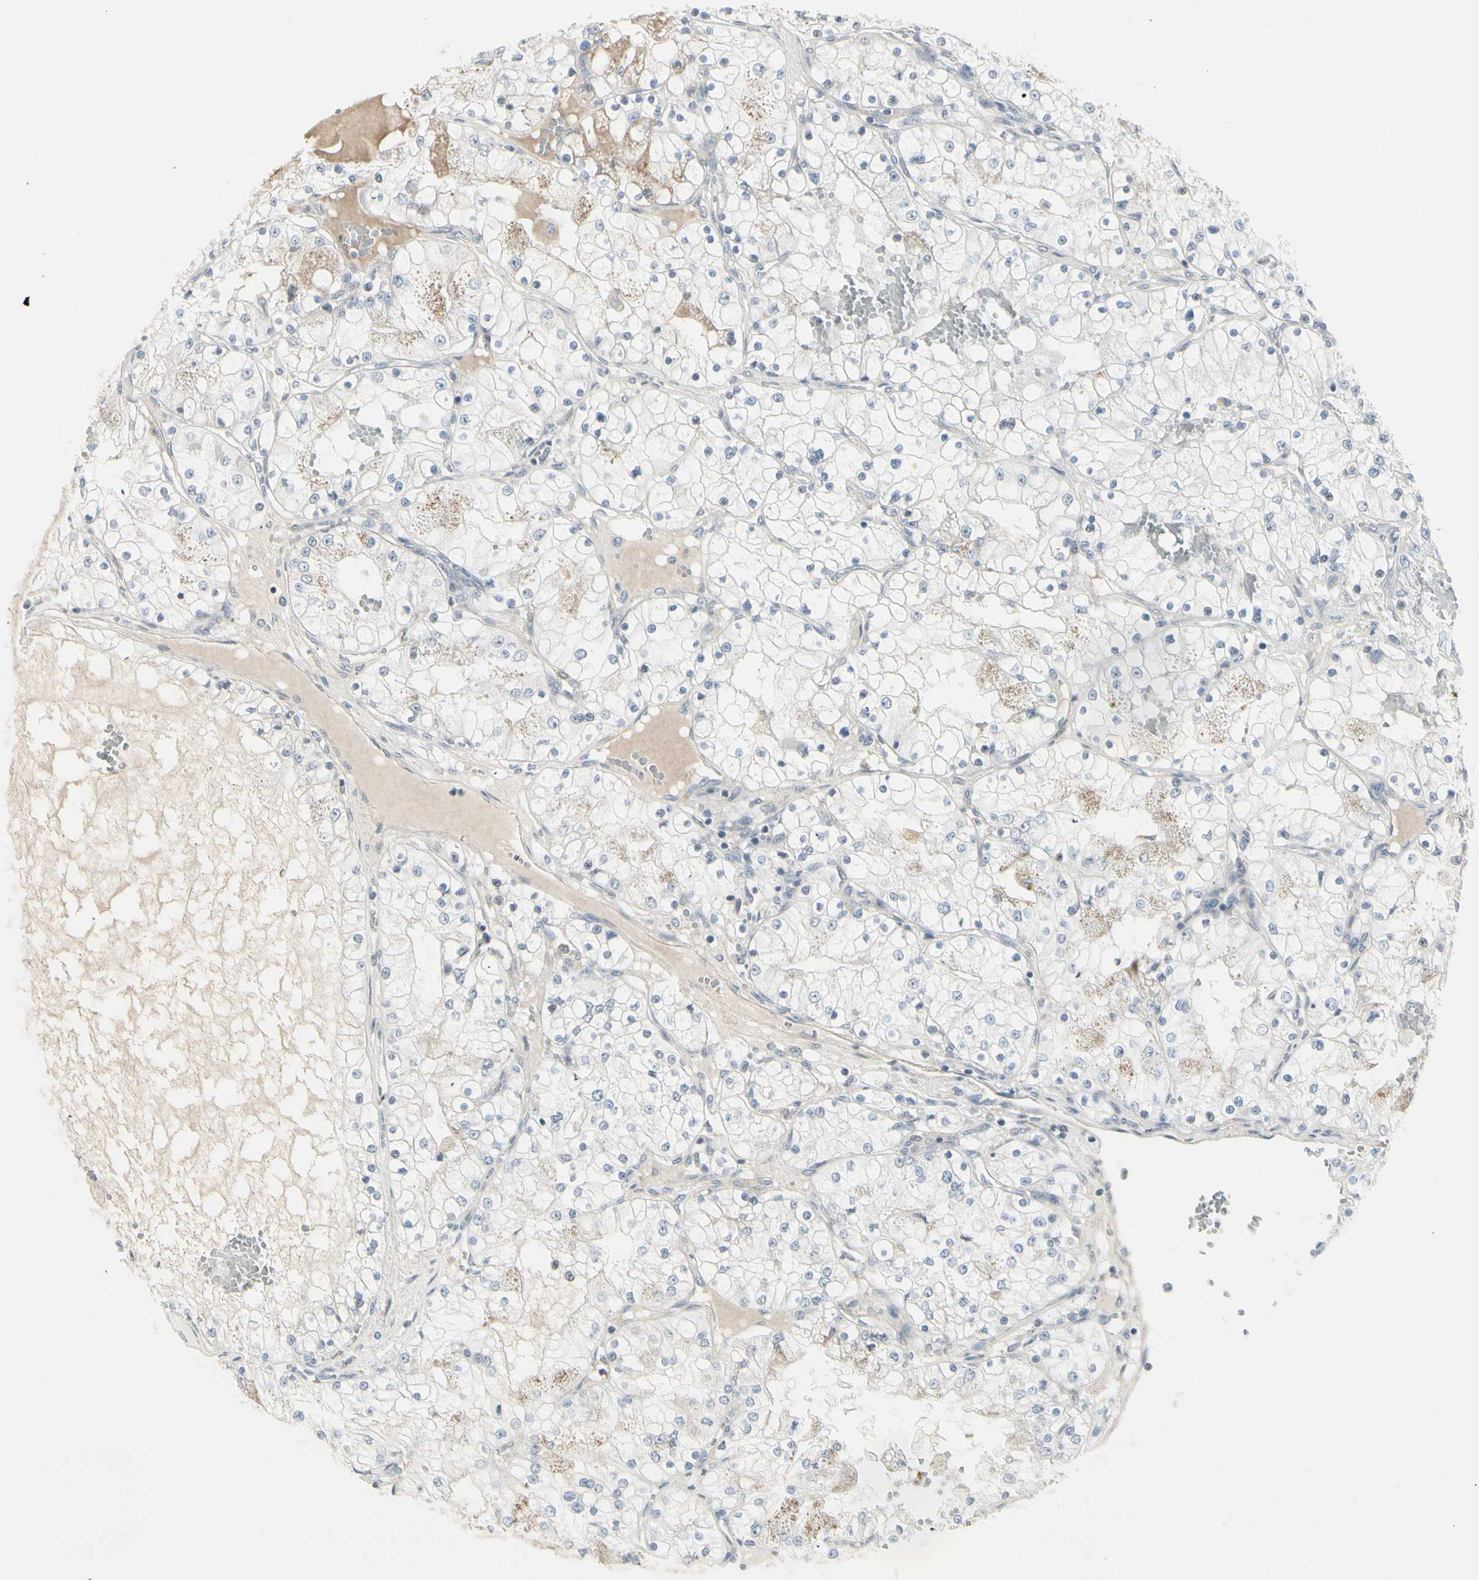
{"staining": {"intensity": "negative", "quantity": "none", "location": "none"}, "tissue": "renal cancer", "cell_type": "Tumor cells", "image_type": "cancer", "snomed": [{"axis": "morphology", "description": "Adenocarcinoma, NOS"}, {"axis": "topography", "description": "Kidney"}], "caption": "A high-resolution photomicrograph shows IHC staining of renal adenocarcinoma, which displays no significant expression in tumor cells.", "gene": "DMPK", "patient": {"sex": "male", "age": 68}}